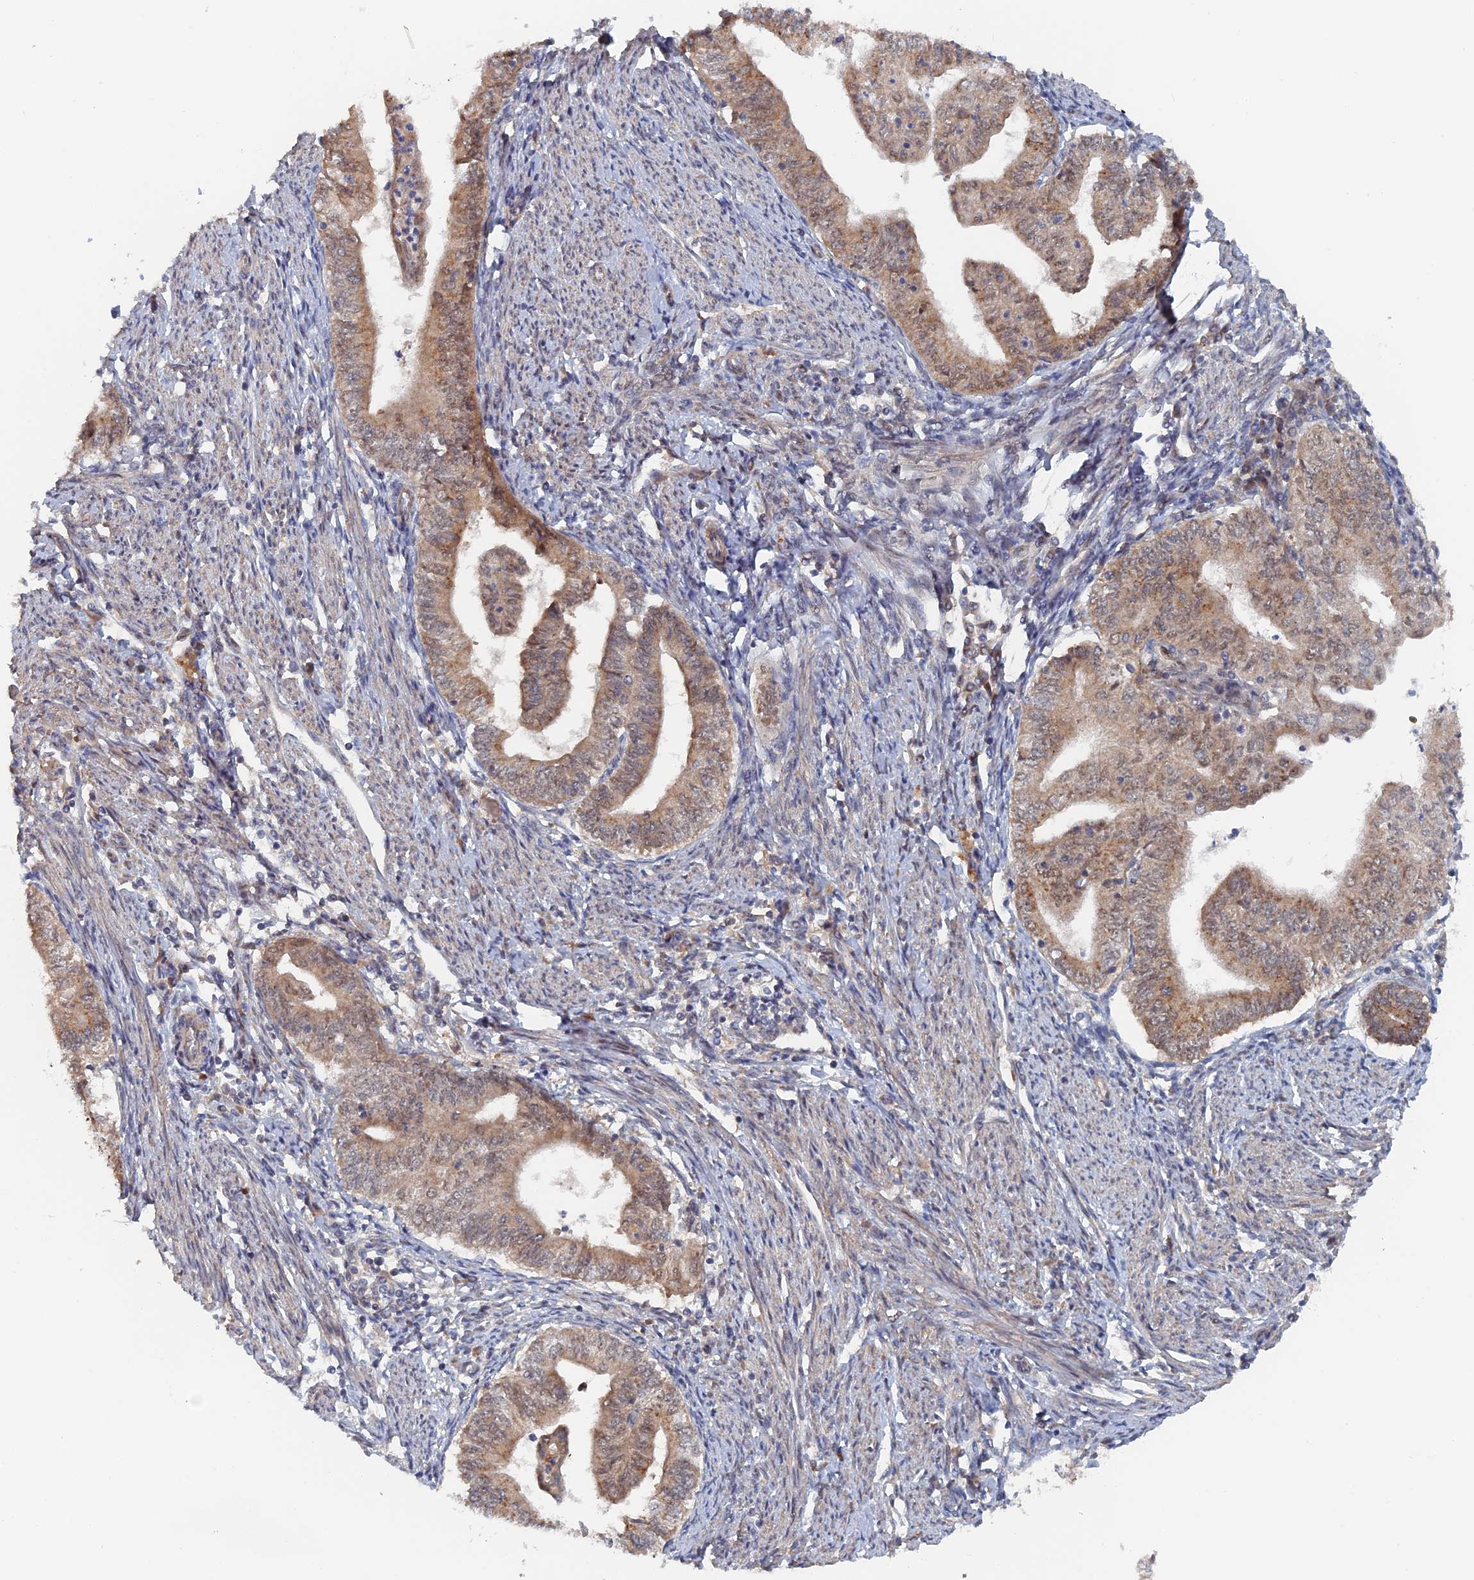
{"staining": {"intensity": "weak", "quantity": ">75%", "location": "cytoplasmic/membranous,nuclear"}, "tissue": "endometrial cancer", "cell_type": "Tumor cells", "image_type": "cancer", "snomed": [{"axis": "morphology", "description": "Adenocarcinoma, NOS"}, {"axis": "topography", "description": "Endometrium"}], "caption": "Adenocarcinoma (endometrial) tissue reveals weak cytoplasmic/membranous and nuclear staining in about >75% of tumor cells", "gene": "ELOVL6", "patient": {"sex": "female", "age": 66}}